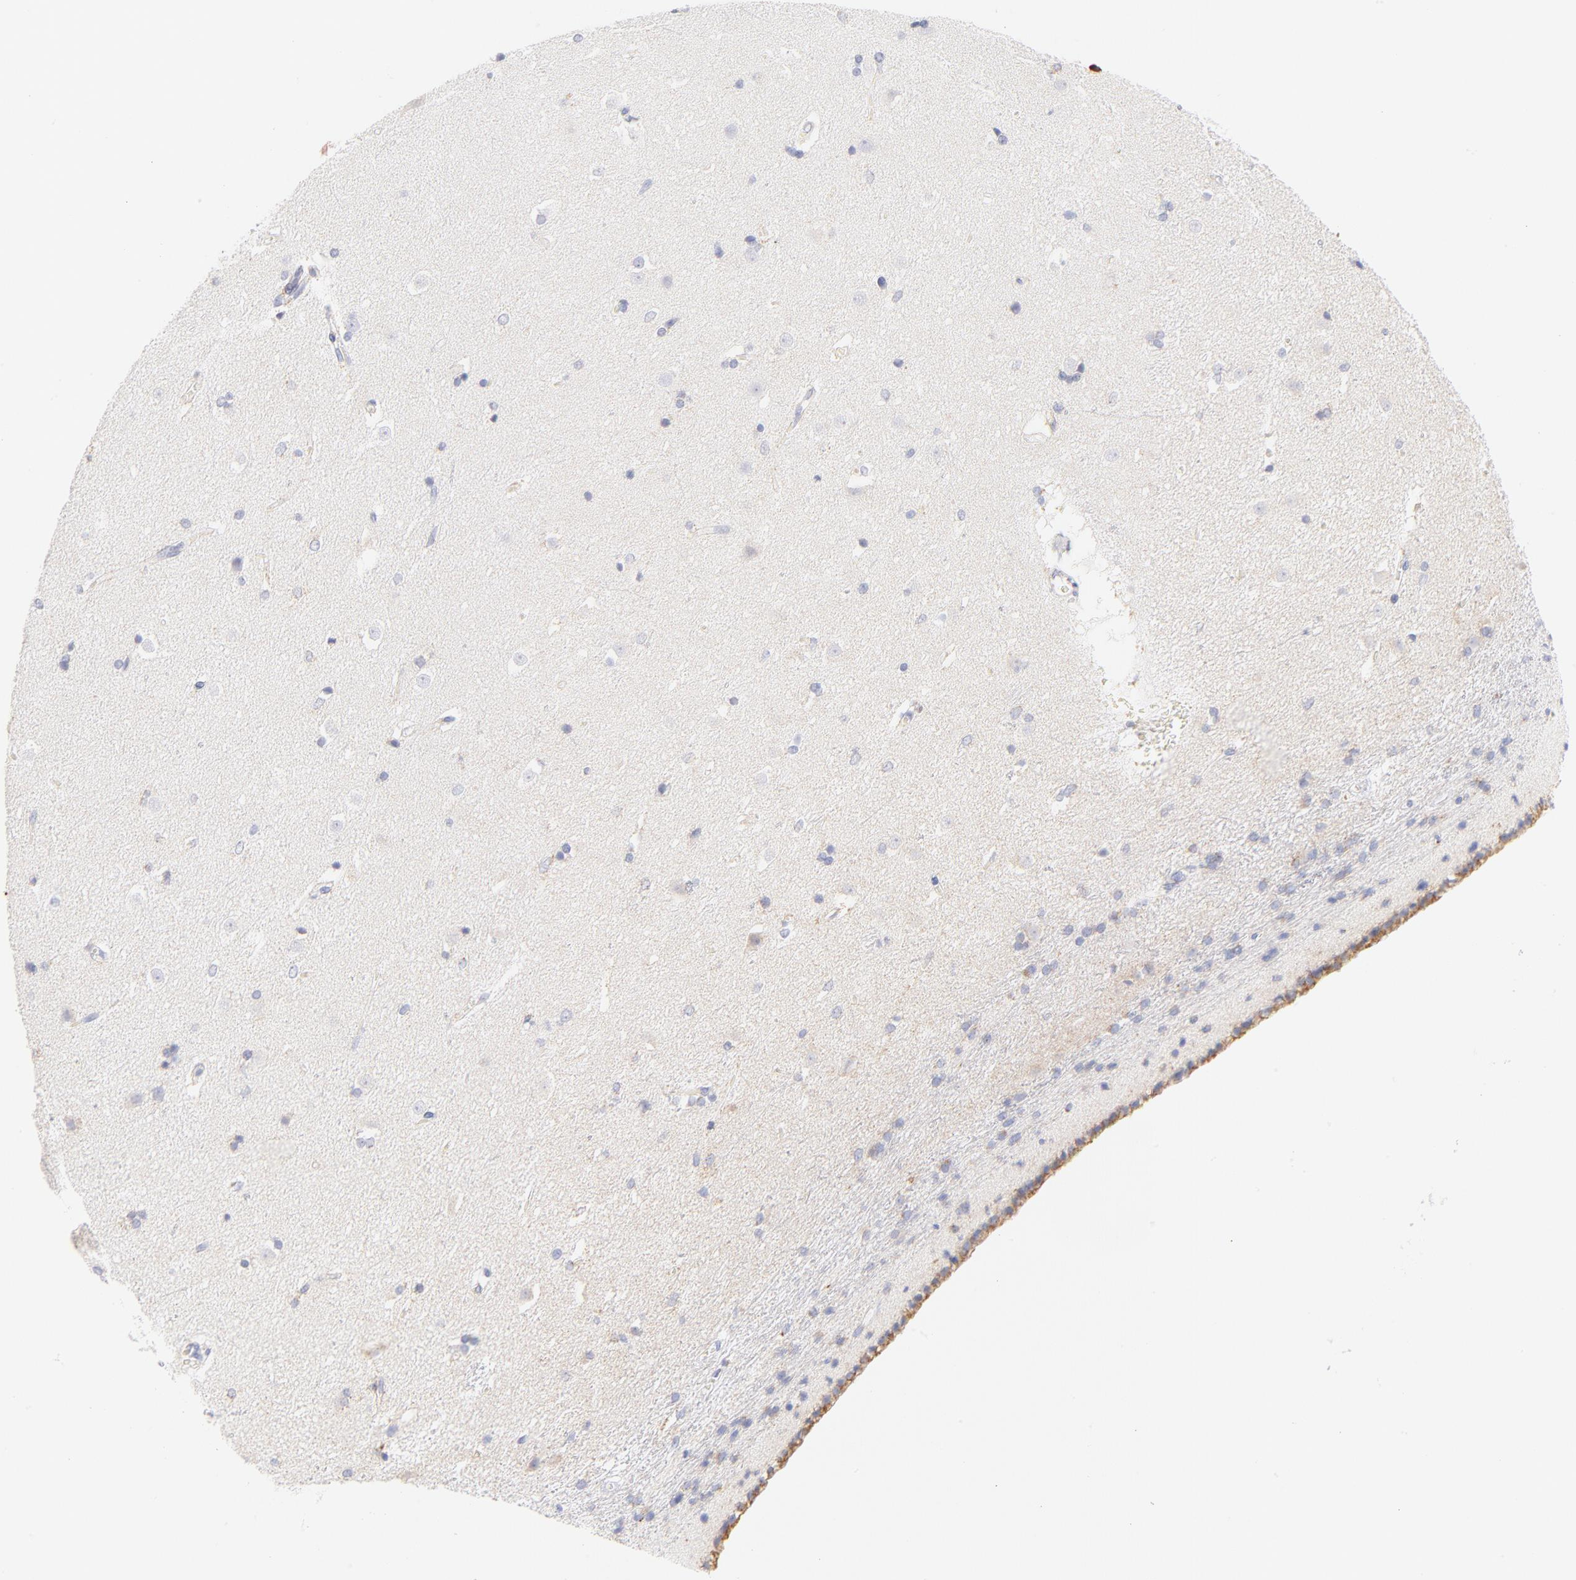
{"staining": {"intensity": "negative", "quantity": "none", "location": "none"}, "tissue": "caudate", "cell_type": "Glial cells", "image_type": "normal", "snomed": [{"axis": "morphology", "description": "Normal tissue, NOS"}, {"axis": "topography", "description": "Lateral ventricle wall"}], "caption": "Image shows no significant protein positivity in glial cells of unremarkable caudate.", "gene": "AIFM1", "patient": {"sex": "female", "age": 19}}